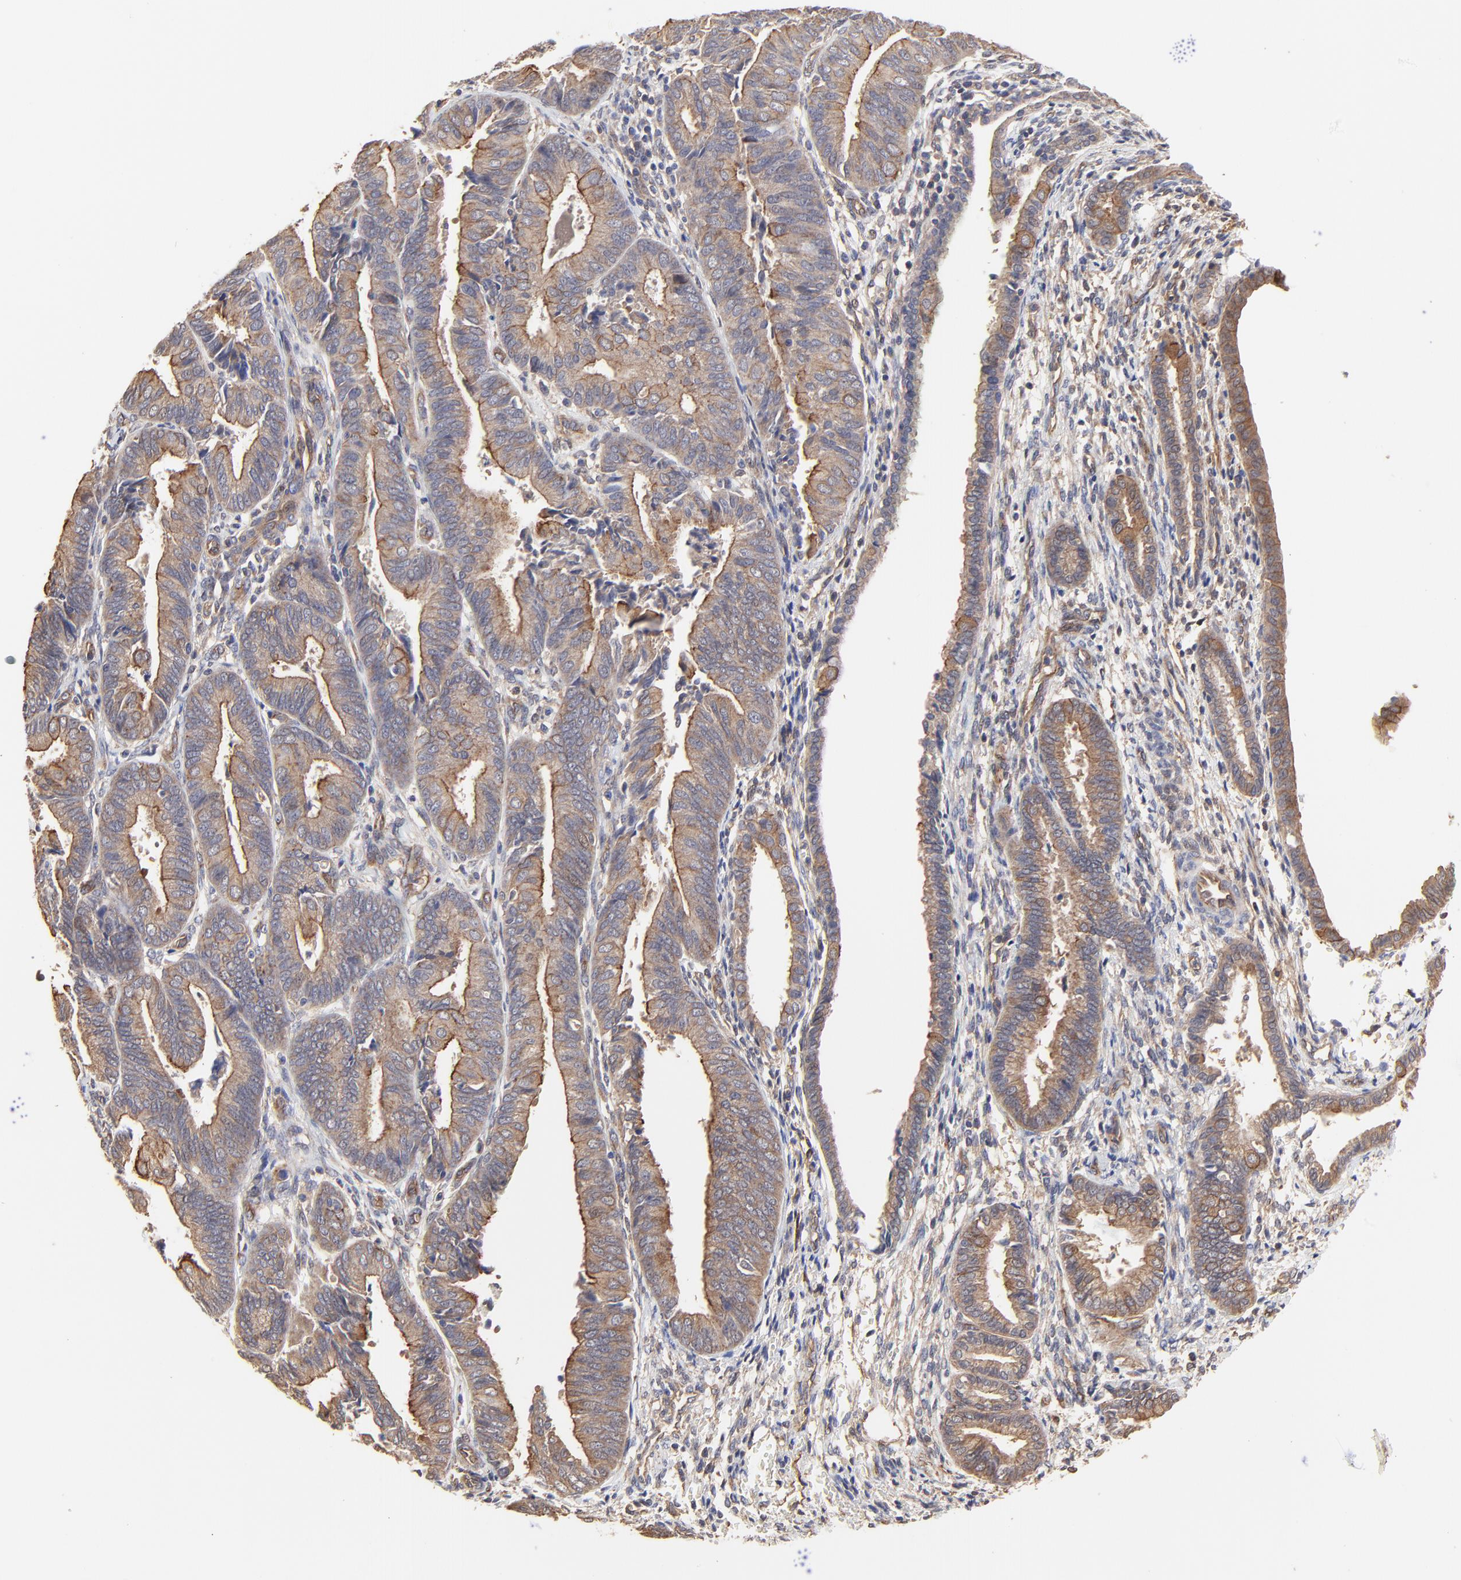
{"staining": {"intensity": "moderate", "quantity": "25%-75%", "location": "cytoplasmic/membranous"}, "tissue": "endometrial cancer", "cell_type": "Tumor cells", "image_type": "cancer", "snomed": [{"axis": "morphology", "description": "Adenocarcinoma, NOS"}, {"axis": "topography", "description": "Endometrium"}], "caption": "Endometrial adenocarcinoma tissue shows moderate cytoplasmic/membranous positivity in approximately 25%-75% of tumor cells, visualized by immunohistochemistry.", "gene": "ARMT1", "patient": {"sex": "female", "age": 63}}